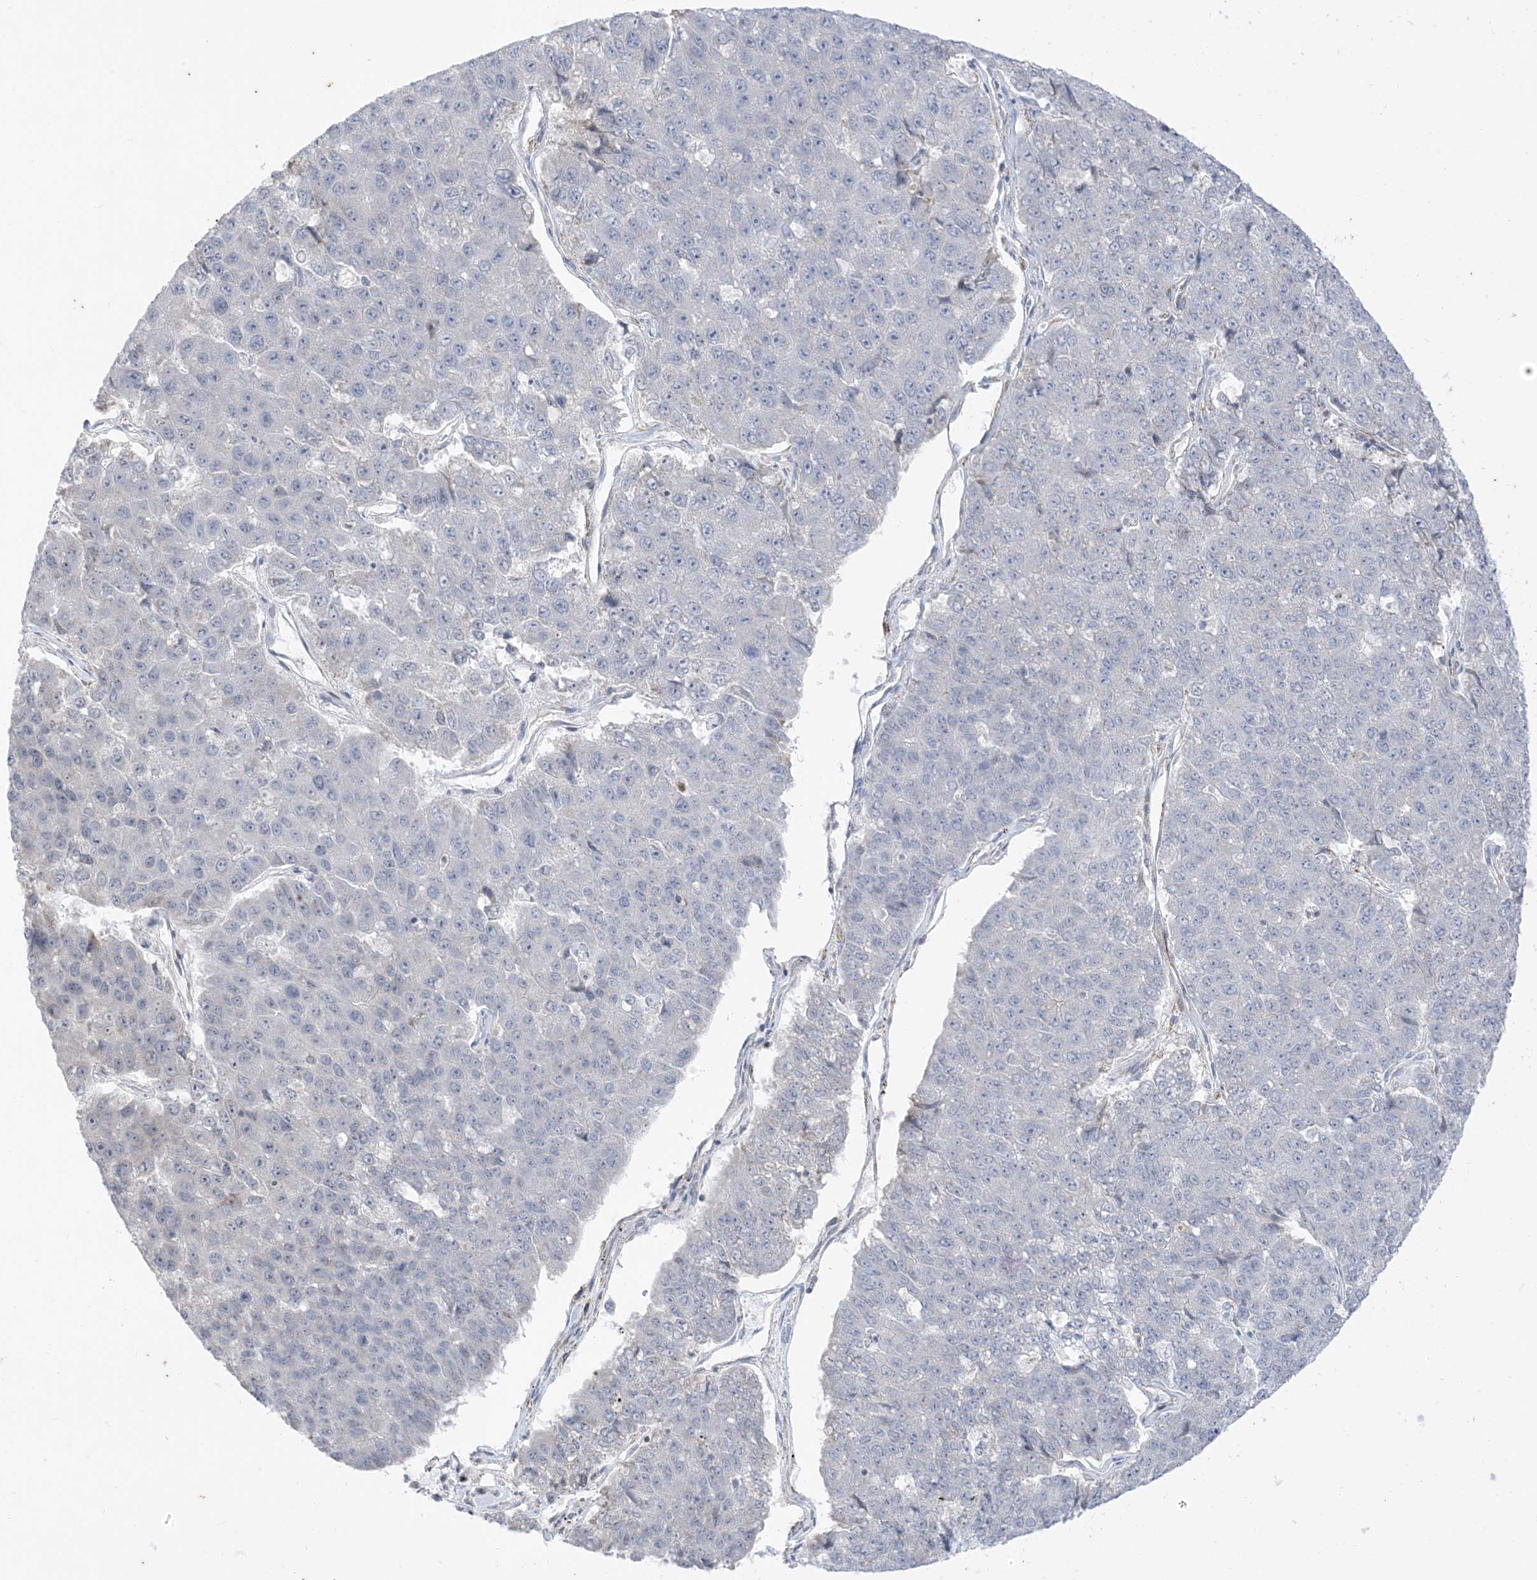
{"staining": {"intensity": "negative", "quantity": "none", "location": "none"}, "tissue": "pancreatic cancer", "cell_type": "Tumor cells", "image_type": "cancer", "snomed": [{"axis": "morphology", "description": "Adenocarcinoma, NOS"}, {"axis": "topography", "description": "Pancreas"}], "caption": "Human pancreatic cancer stained for a protein using IHC shows no positivity in tumor cells.", "gene": "RAC1", "patient": {"sex": "male", "age": 50}}